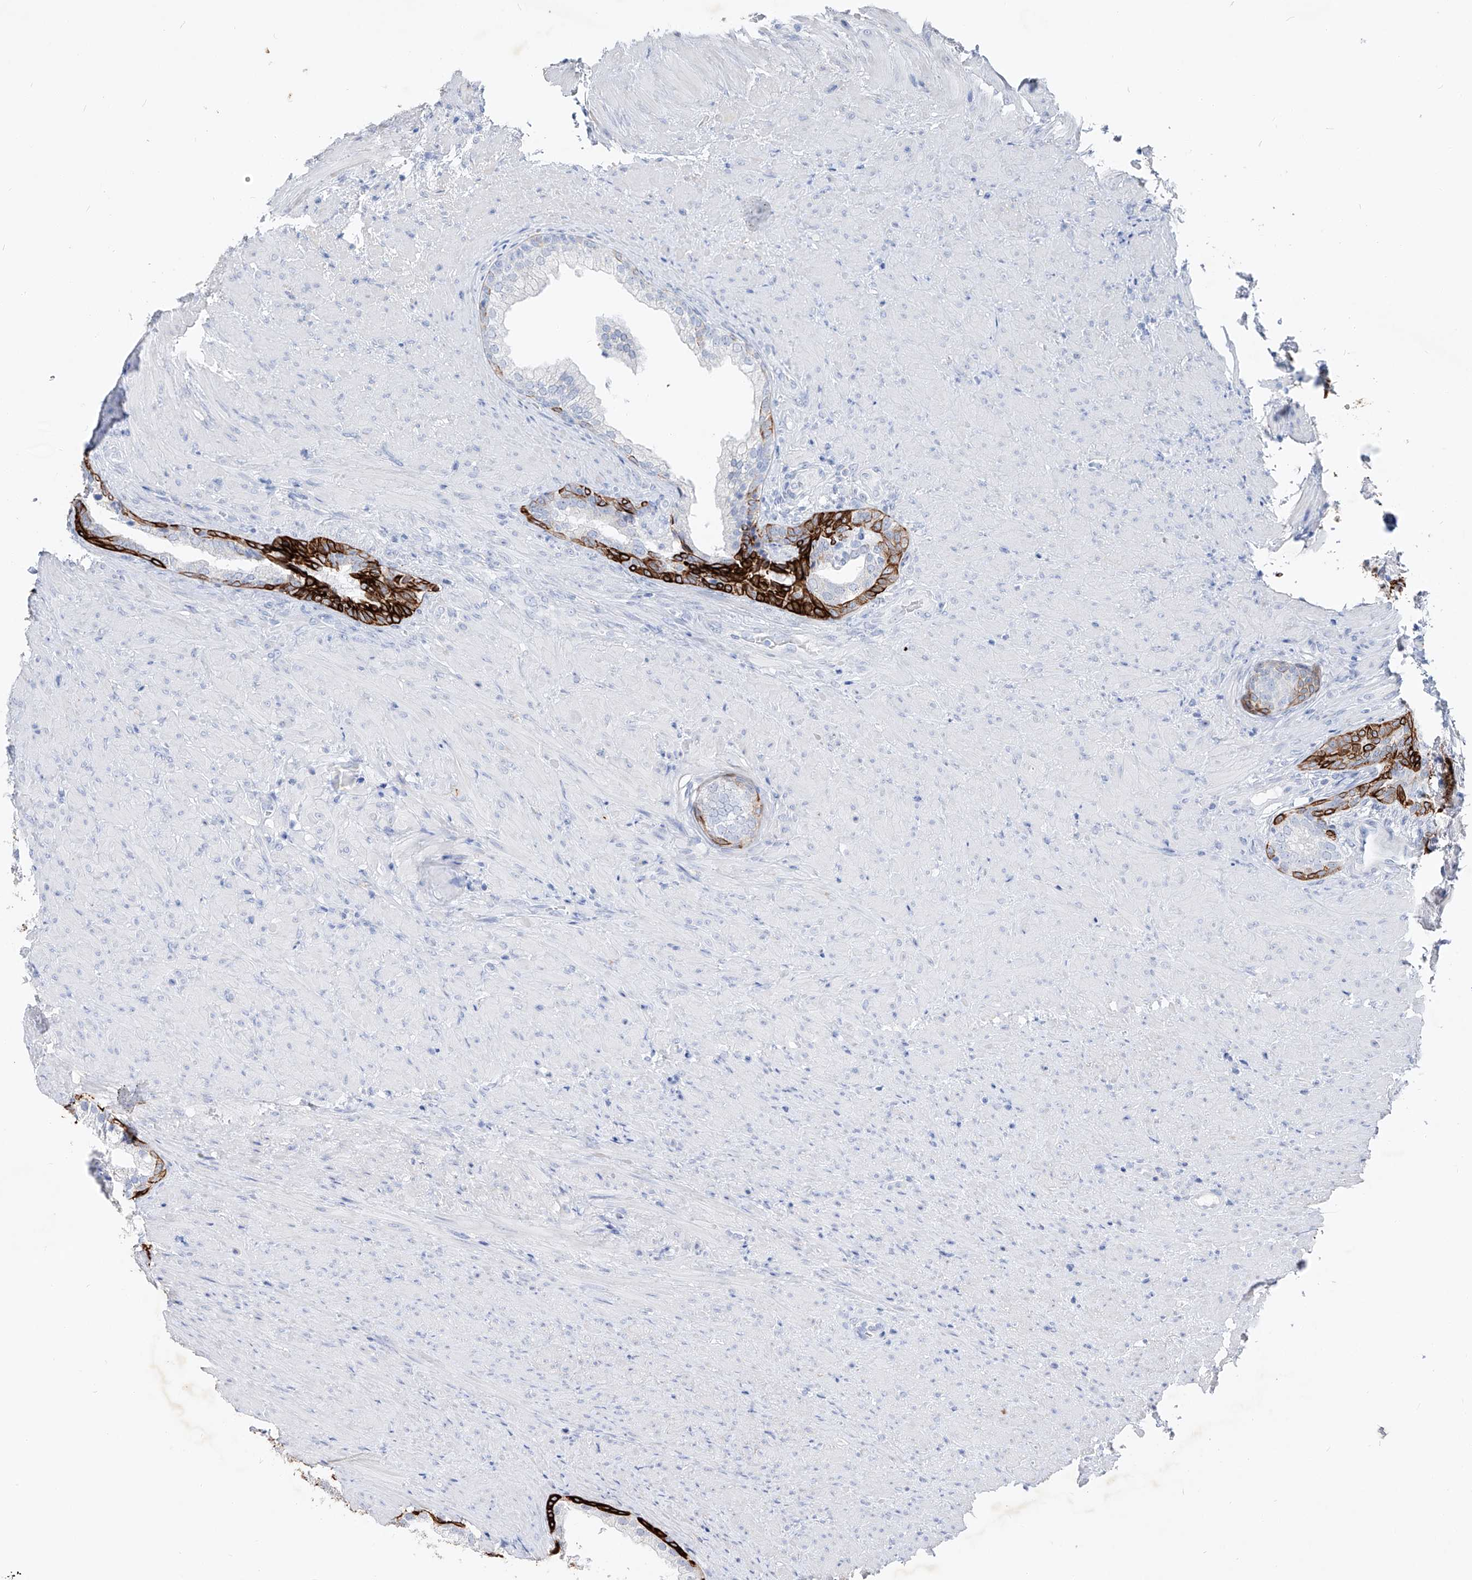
{"staining": {"intensity": "strong", "quantity": "<25%", "location": "cytoplasmic/membranous"}, "tissue": "prostate", "cell_type": "Glandular cells", "image_type": "normal", "snomed": [{"axis": "morphology", "description": "Normal tissue, NOS"}, {"axis": "topography", "description": "Prostate"}], "caption": "This is a photomicrograph of IHC staining of unremarkable prostate, which shows strong expression in the cytoplasmic/membranous of glandular cells.", "gene": "FRS3", "patient": {"sex": "male", "age": 76}}